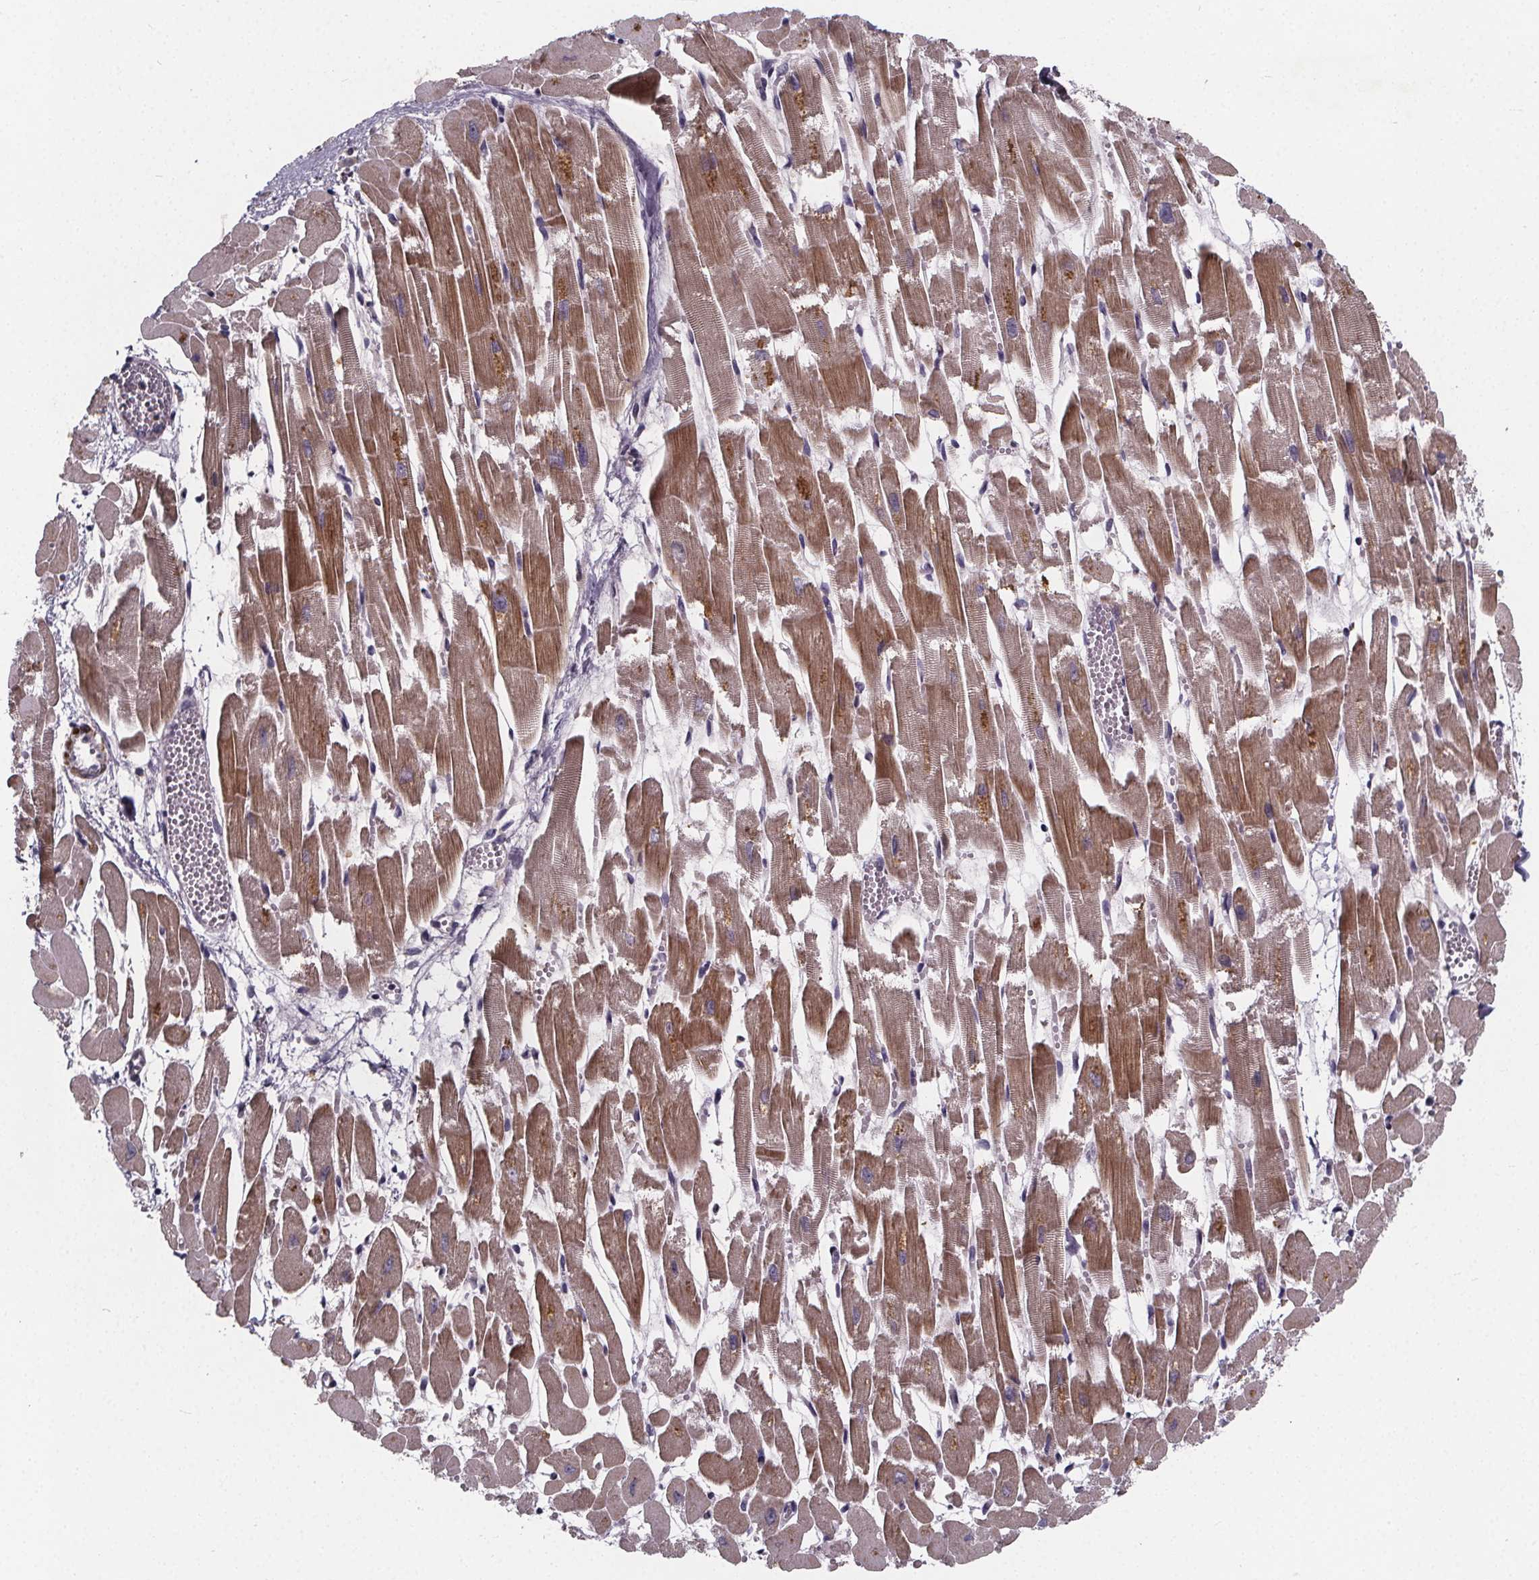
{"staining": {"intensity": "moderate", "quantity": "25%-75%", "location": "cytoplasmic/membranous"}, "tissue": "heart muscle", "cell_type": "Cardiomyocytes", "image_type": "normal", "snomed": [{"axis": "morphology", "description": "Normal tissue, NOS"}, {"axis": "topography", "description": "Heart"}], "caption": "A brown stain labels moderate cytoplasmic/membranous positivity of a protein in cardiomyocytes of normal heart muscle.", "gene": "FBXW2", "patient": {"sex": "female", "age": 52}}